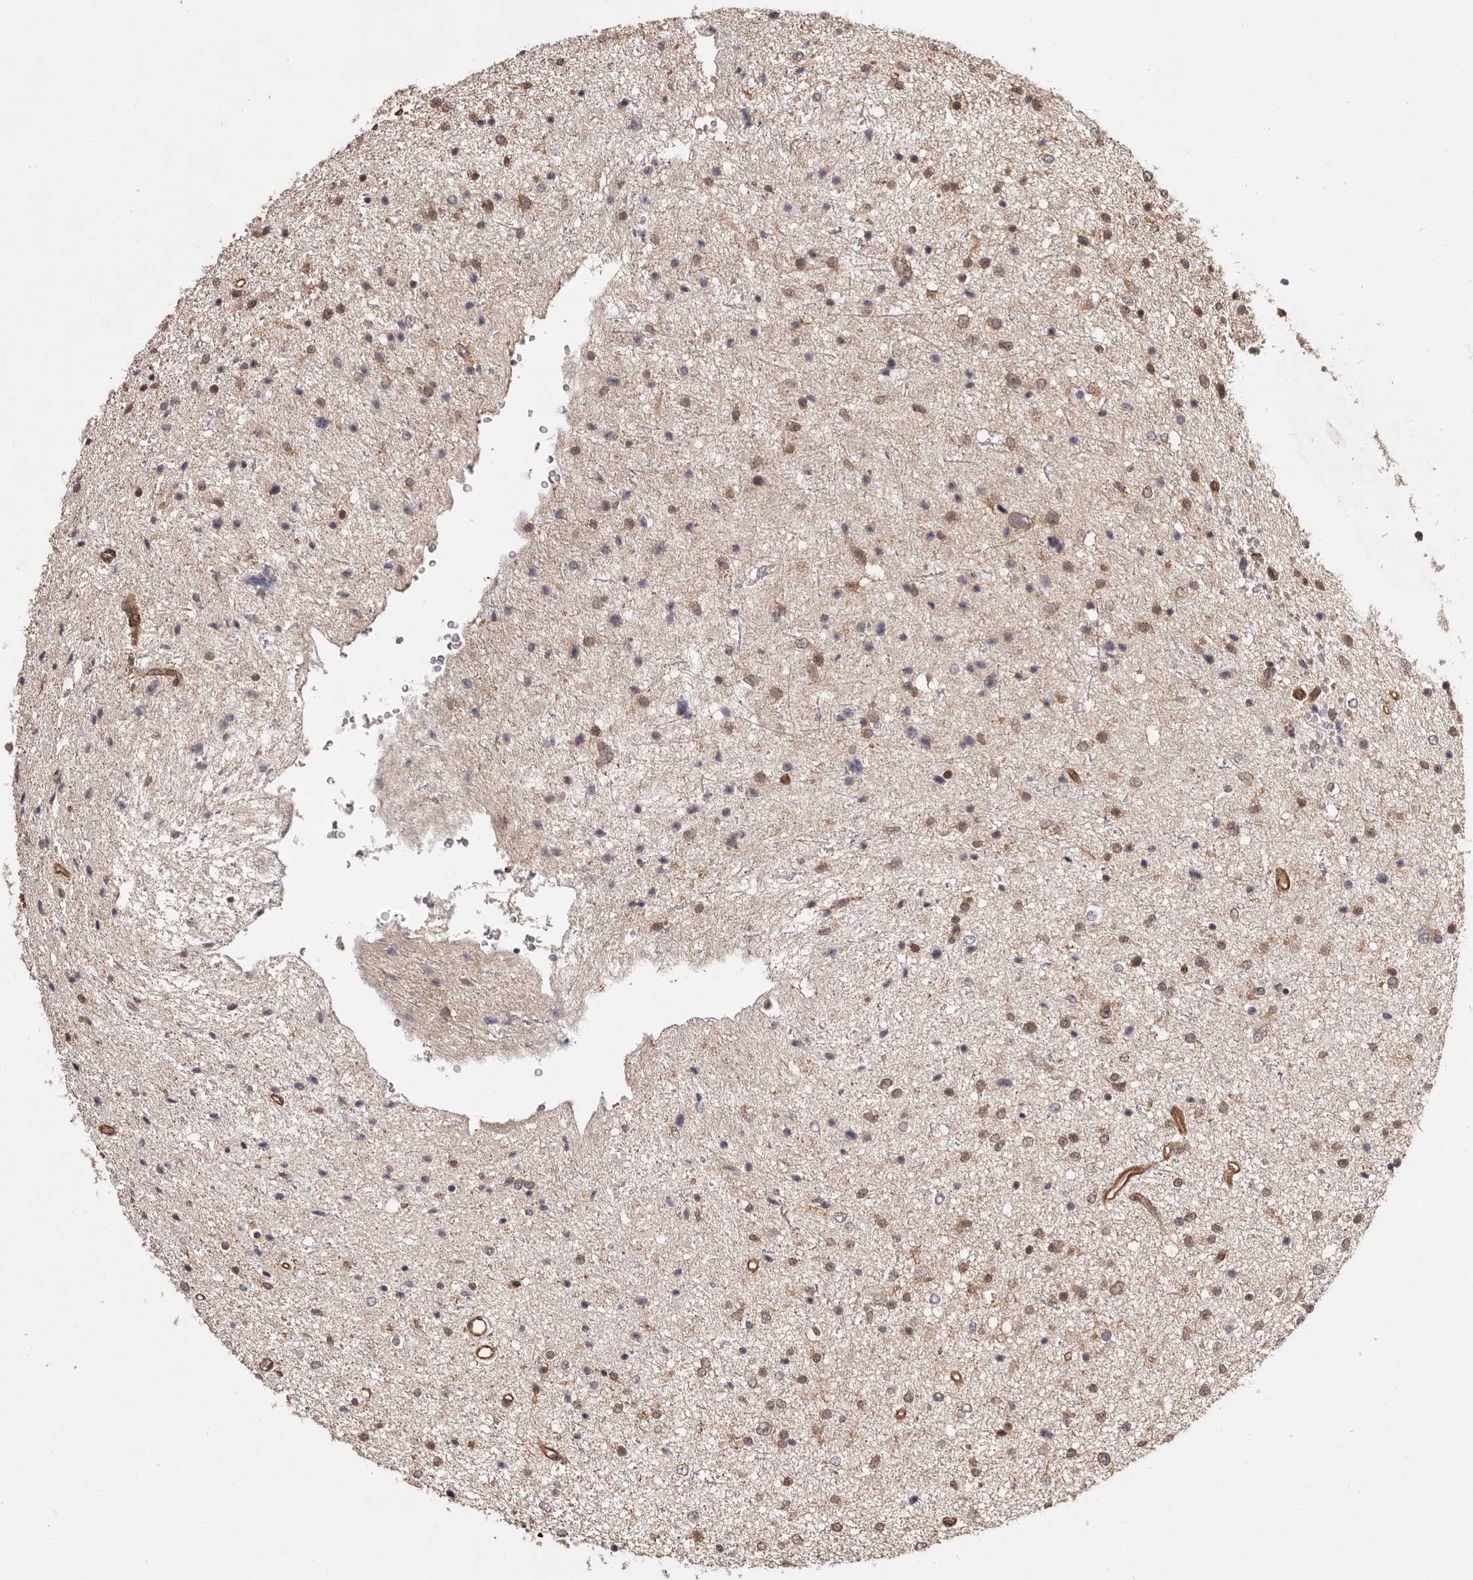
{"staining": {"intensity": "moderate", "quantity": "25%-75%", "location": "cytoplasmic/membranous"}, "tissue": "glioma", "cell_type": "Tumor cells", "image_type": "cancer", "snomed": [{"axis": "morphology", "description": "Glioma, malignant, Low grade"}, {"axis": "topography", "description": "Brain"}], "caption": "This is an image of IHC staining of glioma, which shows moderate expression in the cytoplasmic/membranous of tumor cells.", "gene": "NFKBIA", "patient": {"sex": "female", "age": 37}}